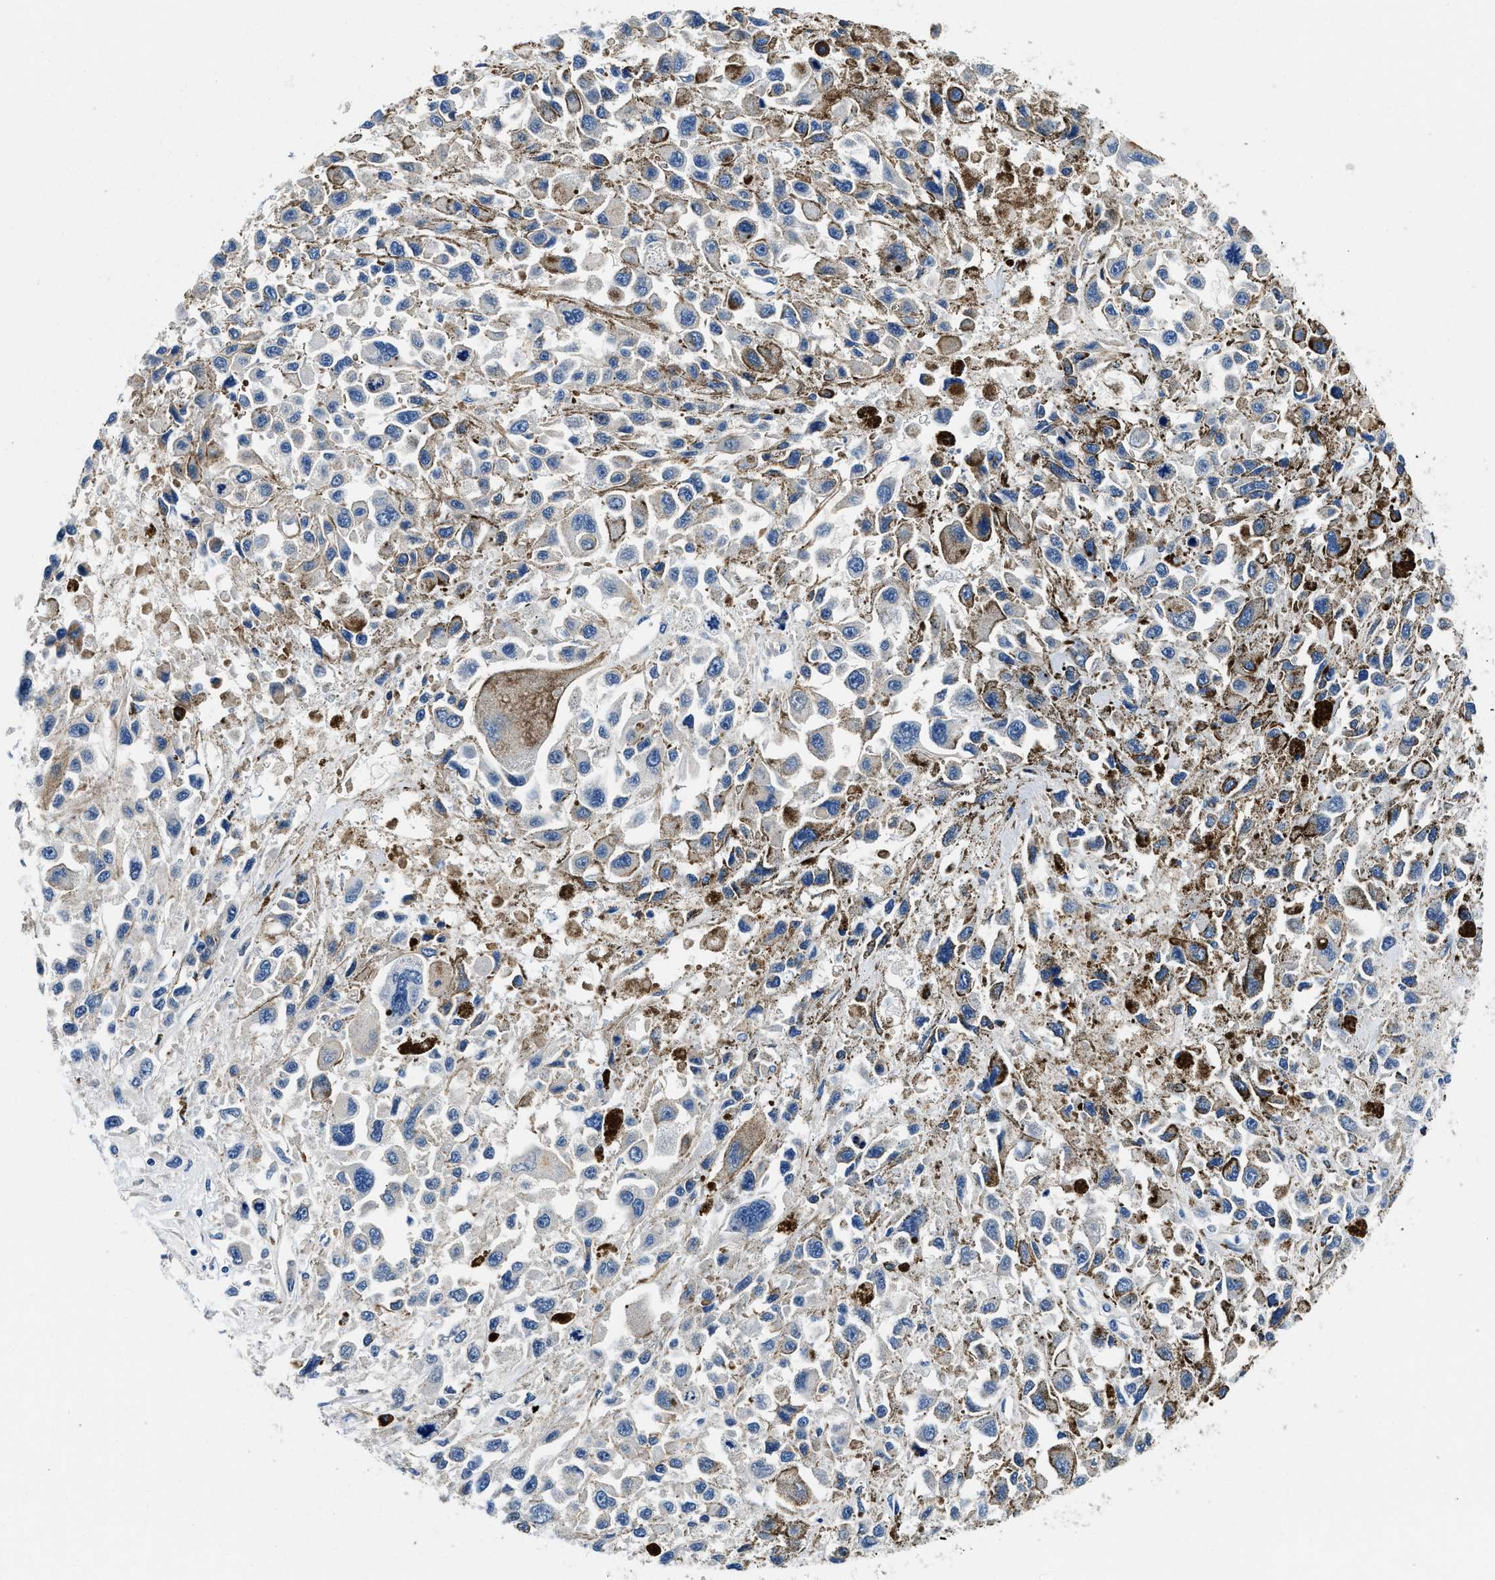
{"staining": {"intensity": "weak", "quantity": "<25%", "location": "cytoplasmic/membranous"}, "tissue": "melanoma", "cell_type": "Tumor cells", "image_type": "cancer", "snomed": [{"axis": "morphology", "description": "Malignant melanoma, Metastatic site"}, {"axis": "topography", "description": "Lymph node"}], "caption": "Immunohistochemistry (IHC) photomicrograph of human malignant melanoma (metastatic site) stained for a protein (brown), which exhibits no expression in tumor cells.", "gene": "ZFAND3", "patient": {"sex": "male", "age": 59}}